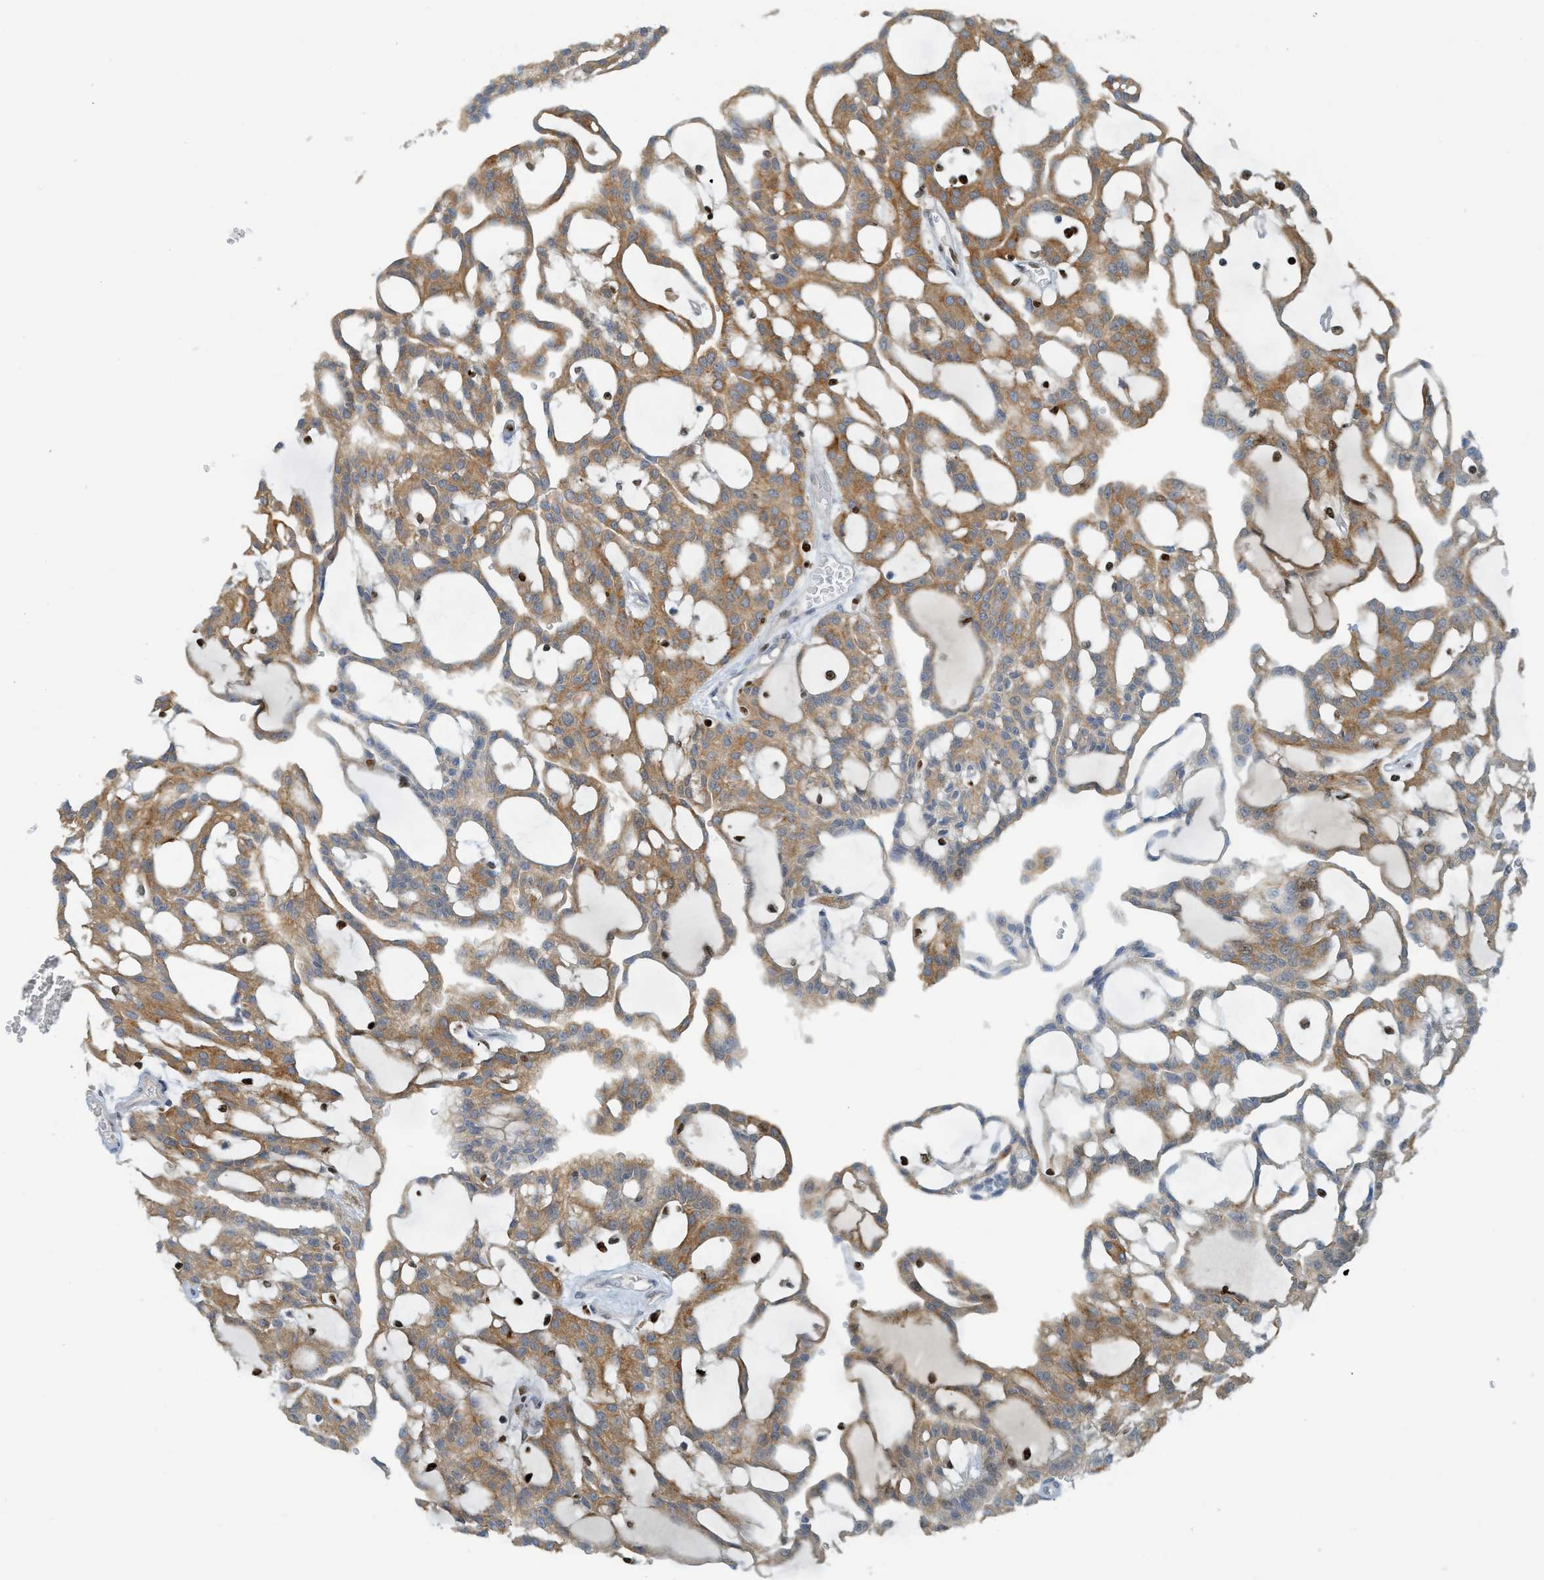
{"staining": {"intensity": "moderate", "quantity": ">75%", "location": "cytoplasmic/membranous"}, "tissue": "renal cancer", "cell_type": "Tumor cells", "image_type": "cancer", "snomed": [{"axis": "morphology", "description": "Adenocarcinoma, NOS"}, {"axis": "topography", "description": "Kidney"}], "caption": "The histopathology image shows a brown stain indicating the presence of a protein in the cytoplasmic/membranous of tumor cells in renal adenocarcinoma.", "gene": "SH3D19", "patient": {"sex": "male", "age": 63}}